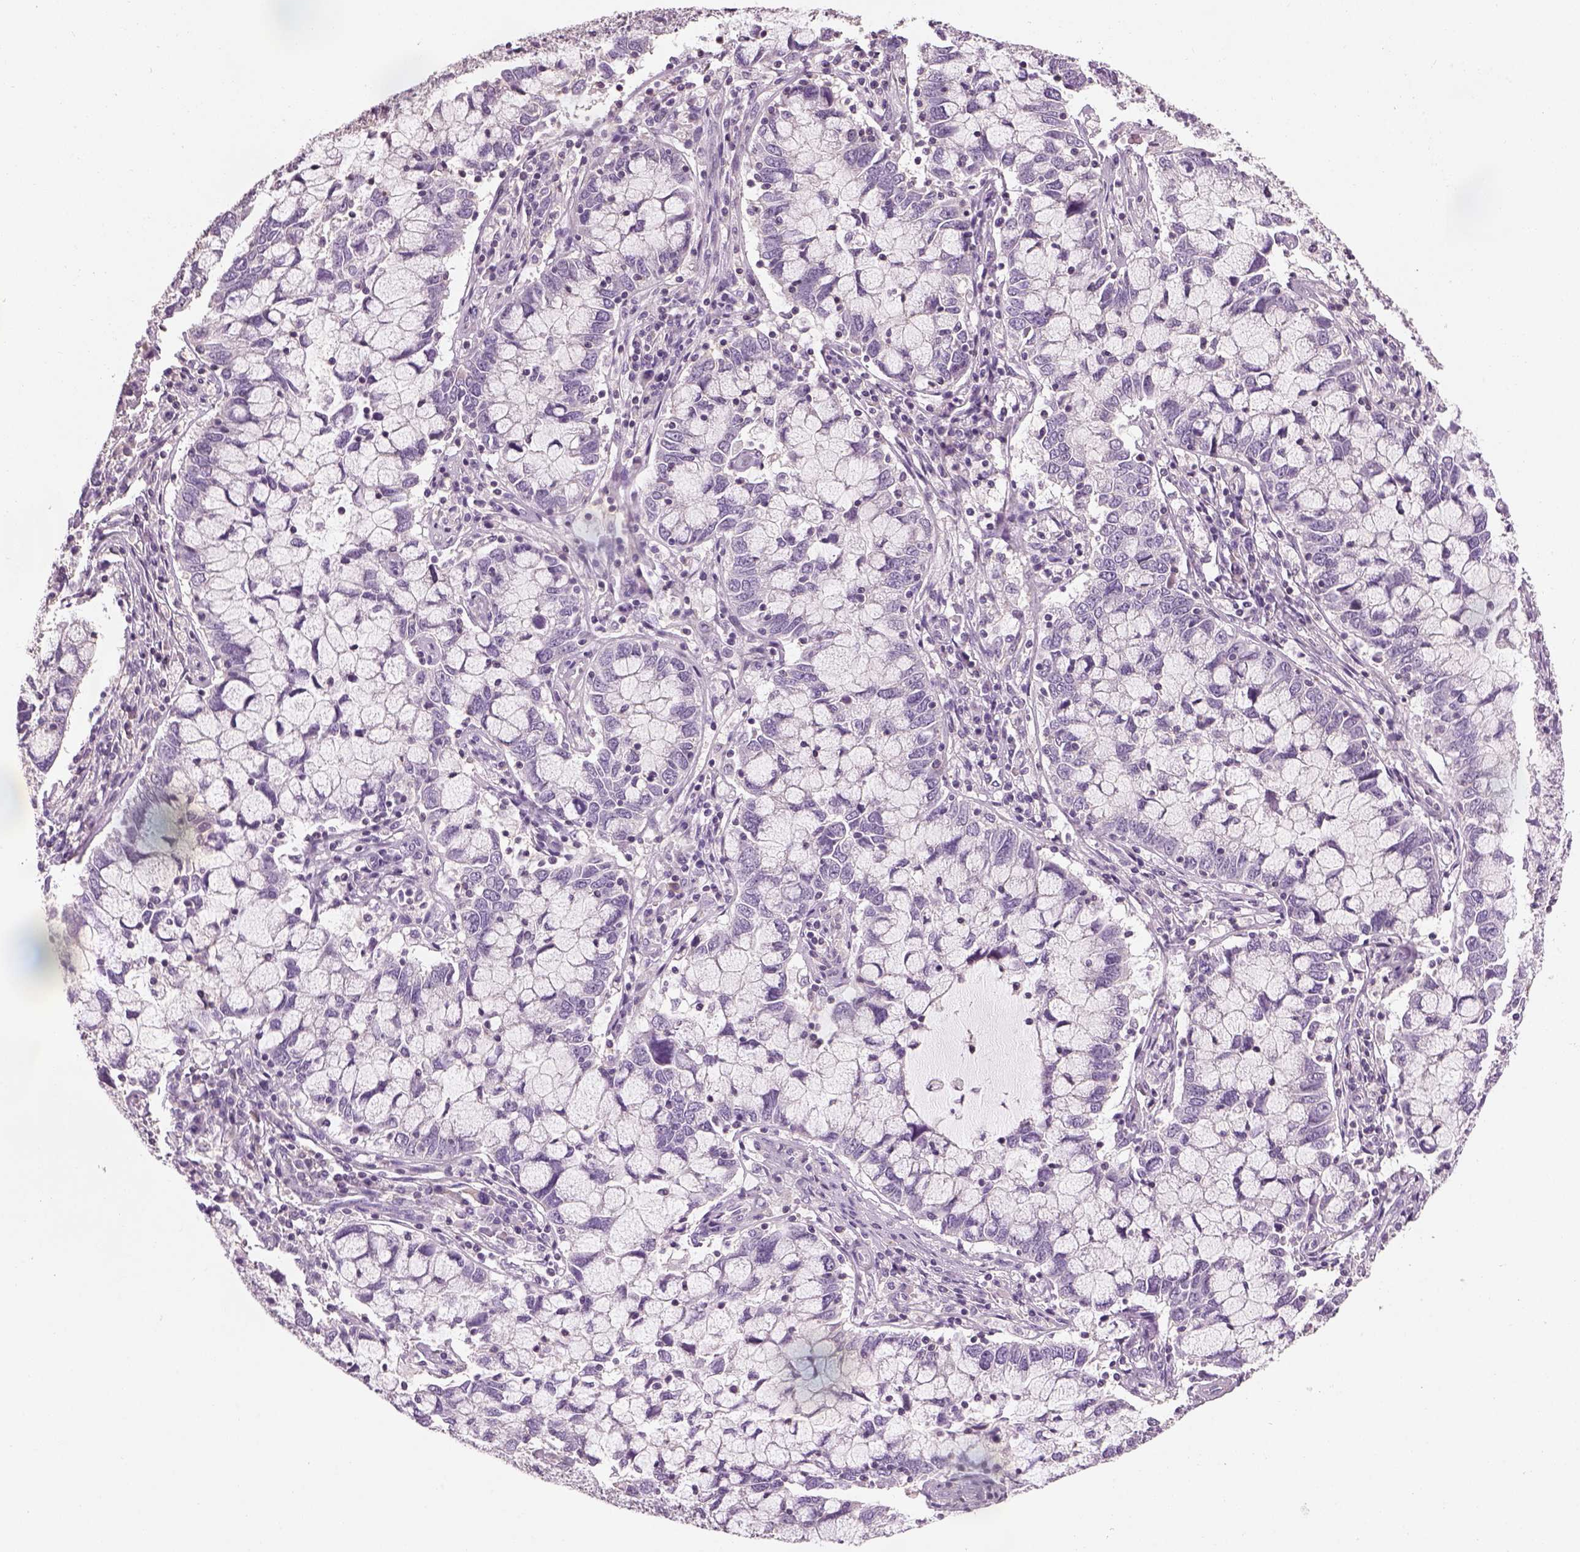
{"staining": {"intensity": "negative", "quantity": "none", "location": "none"}, "tissue": "cervical cancer", "cell_type": "Tumor cells", "image_type": "cancer", "snomed": [{"axis": "morphology", "description": "Adenocarcinoma, NOS"}, {"axis": "topography", "description": "Cervix"}], "caption": "DAB immunohistochemical staining of human adenocarcinoma (cervical) shows no significant positivity in tumor cells.", "gene": "OTUD6A", "patient": {"sex": "female", "age": 40}}